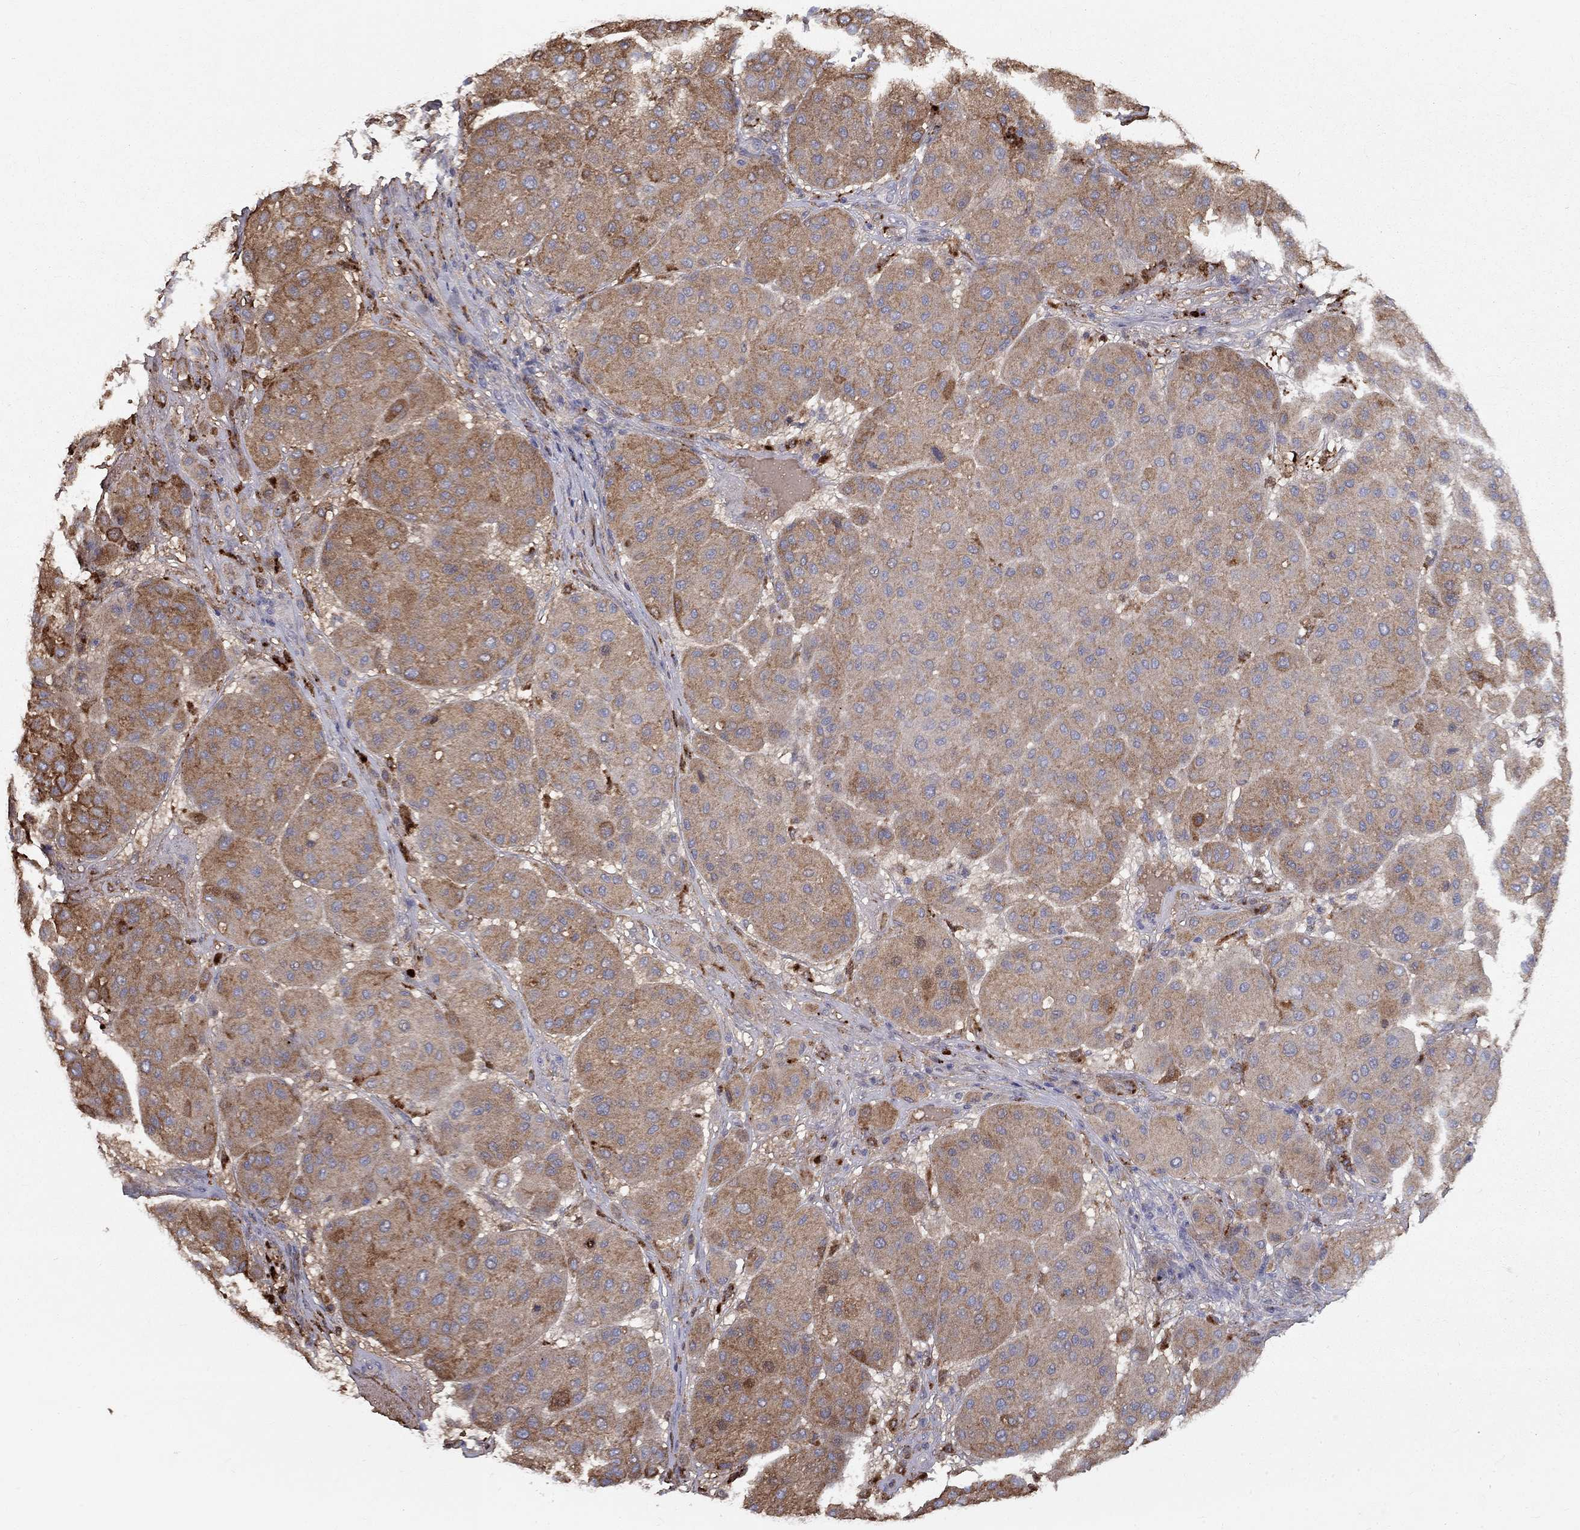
{"staining": {"intensity": "strong", "quantity": "<25%", "location": "cytoplasmic/membranous"}, "tissue": "melanoma", "cell_type": "Tumor cells", "image_type": "cancer", "snomed": [{"axis": "morphology", "description": "Malignant melanoma, Metastatic site"}, {"axis": "topography", "description": "Smooth muscle"}], "caption": "Malignant melanoma (metastatic site) stained with DAB (3,3'-diaminobenzidine) IHC shows medium levels of strong cytoplasmic/membranous expression in about <25% of tumor cells.", "gene": "EPDR1", "patient": {"sex": "male", "age": 41}}